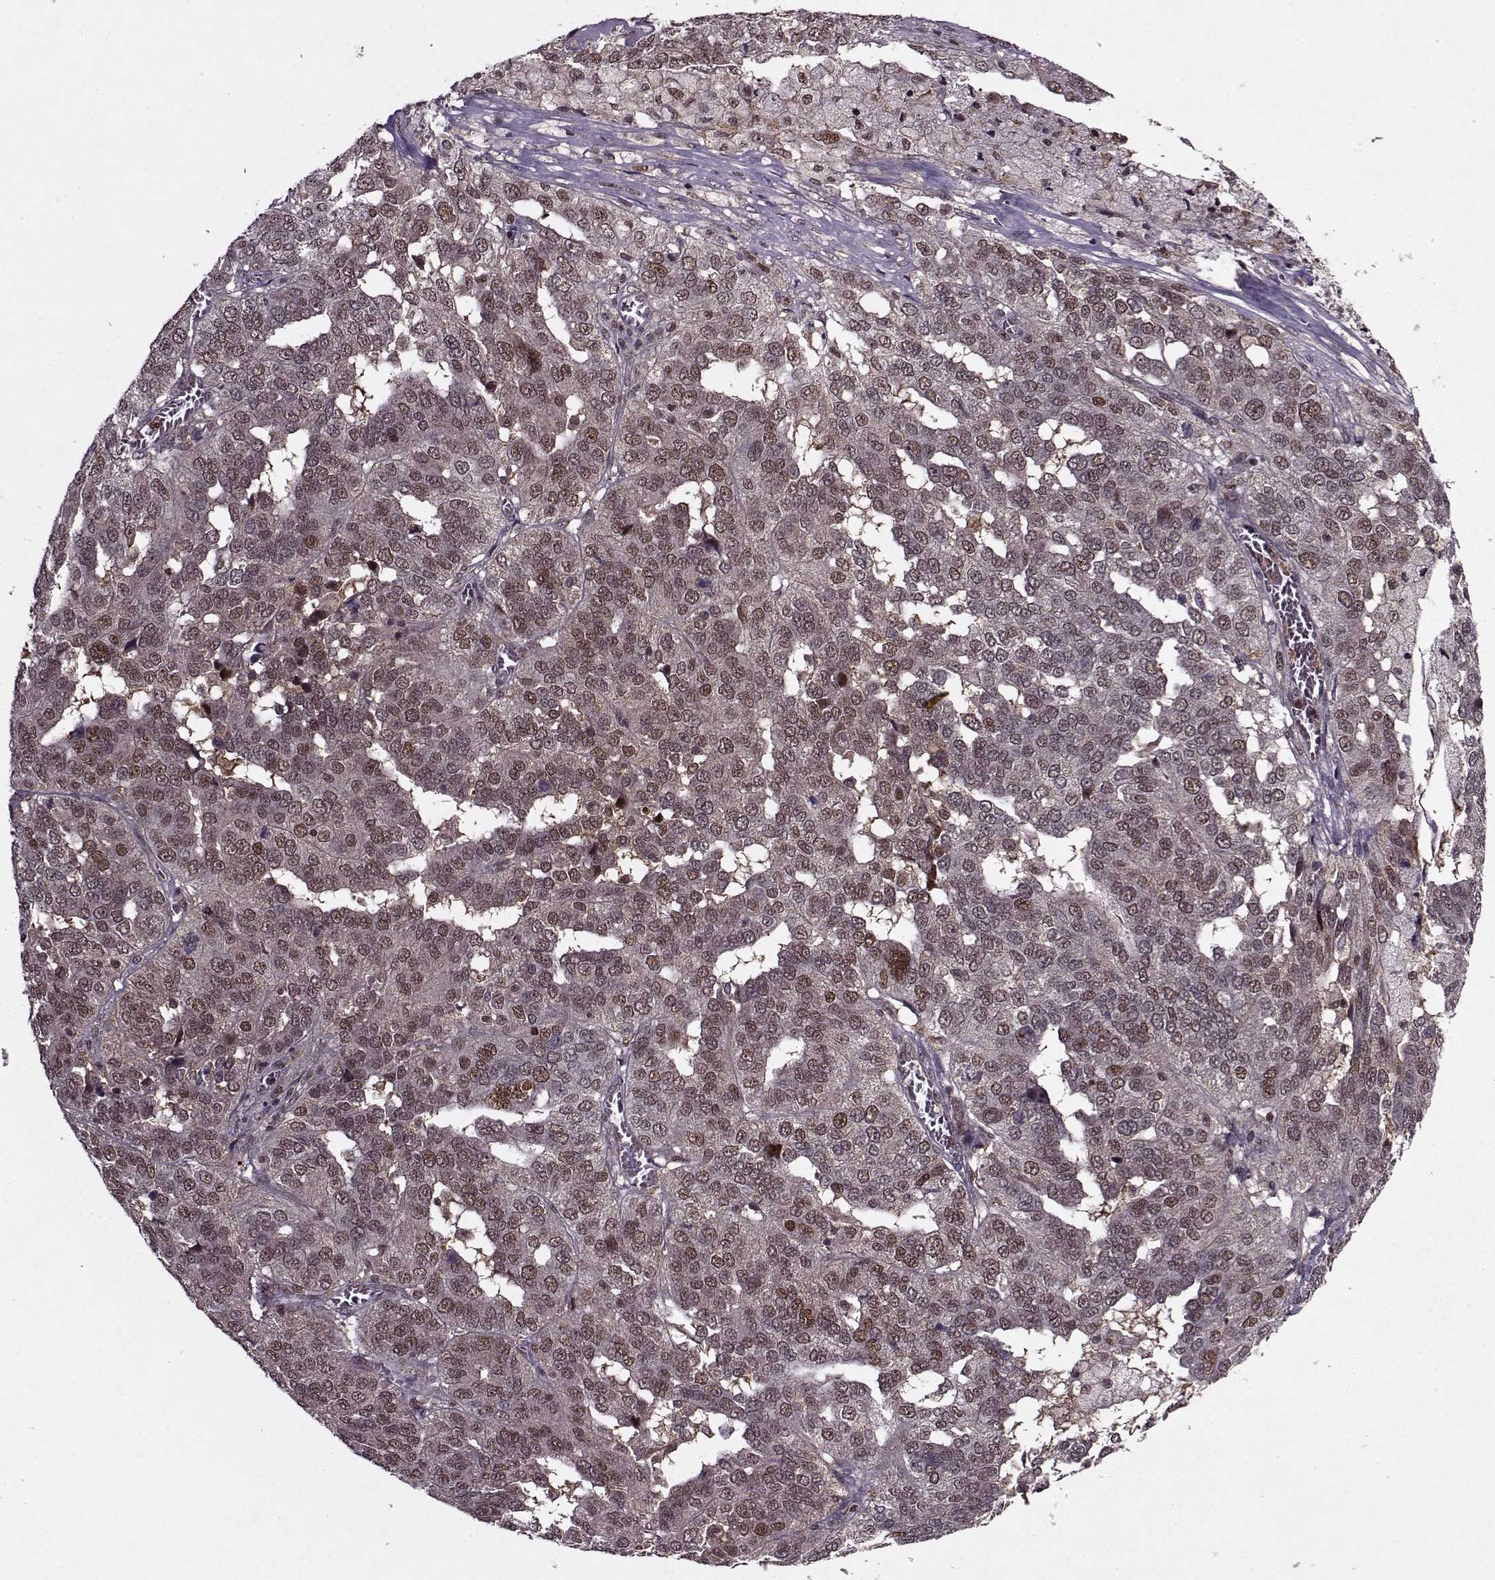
{"staining": {"intensity": "weak", "quantity": ">75%", "location": "nuclear"}, "tissue": "ovarian cancer", "cell_type": "Tumor cells", "image_type": "cancer", "snomed": [{"axis": "morphology", "description": "Carcinoma, endometroid"}, {"axis": "topography", "description": "Soft tissue"}, {"axis": "topography", "description": "Ovary"}], "caption": "Tumor cells exhibit weak nuclear expression in approximately >75% of cells in ovarian cancer.", "gene": "PSMA7", "patient": {"sex": "female", "age": 52}}